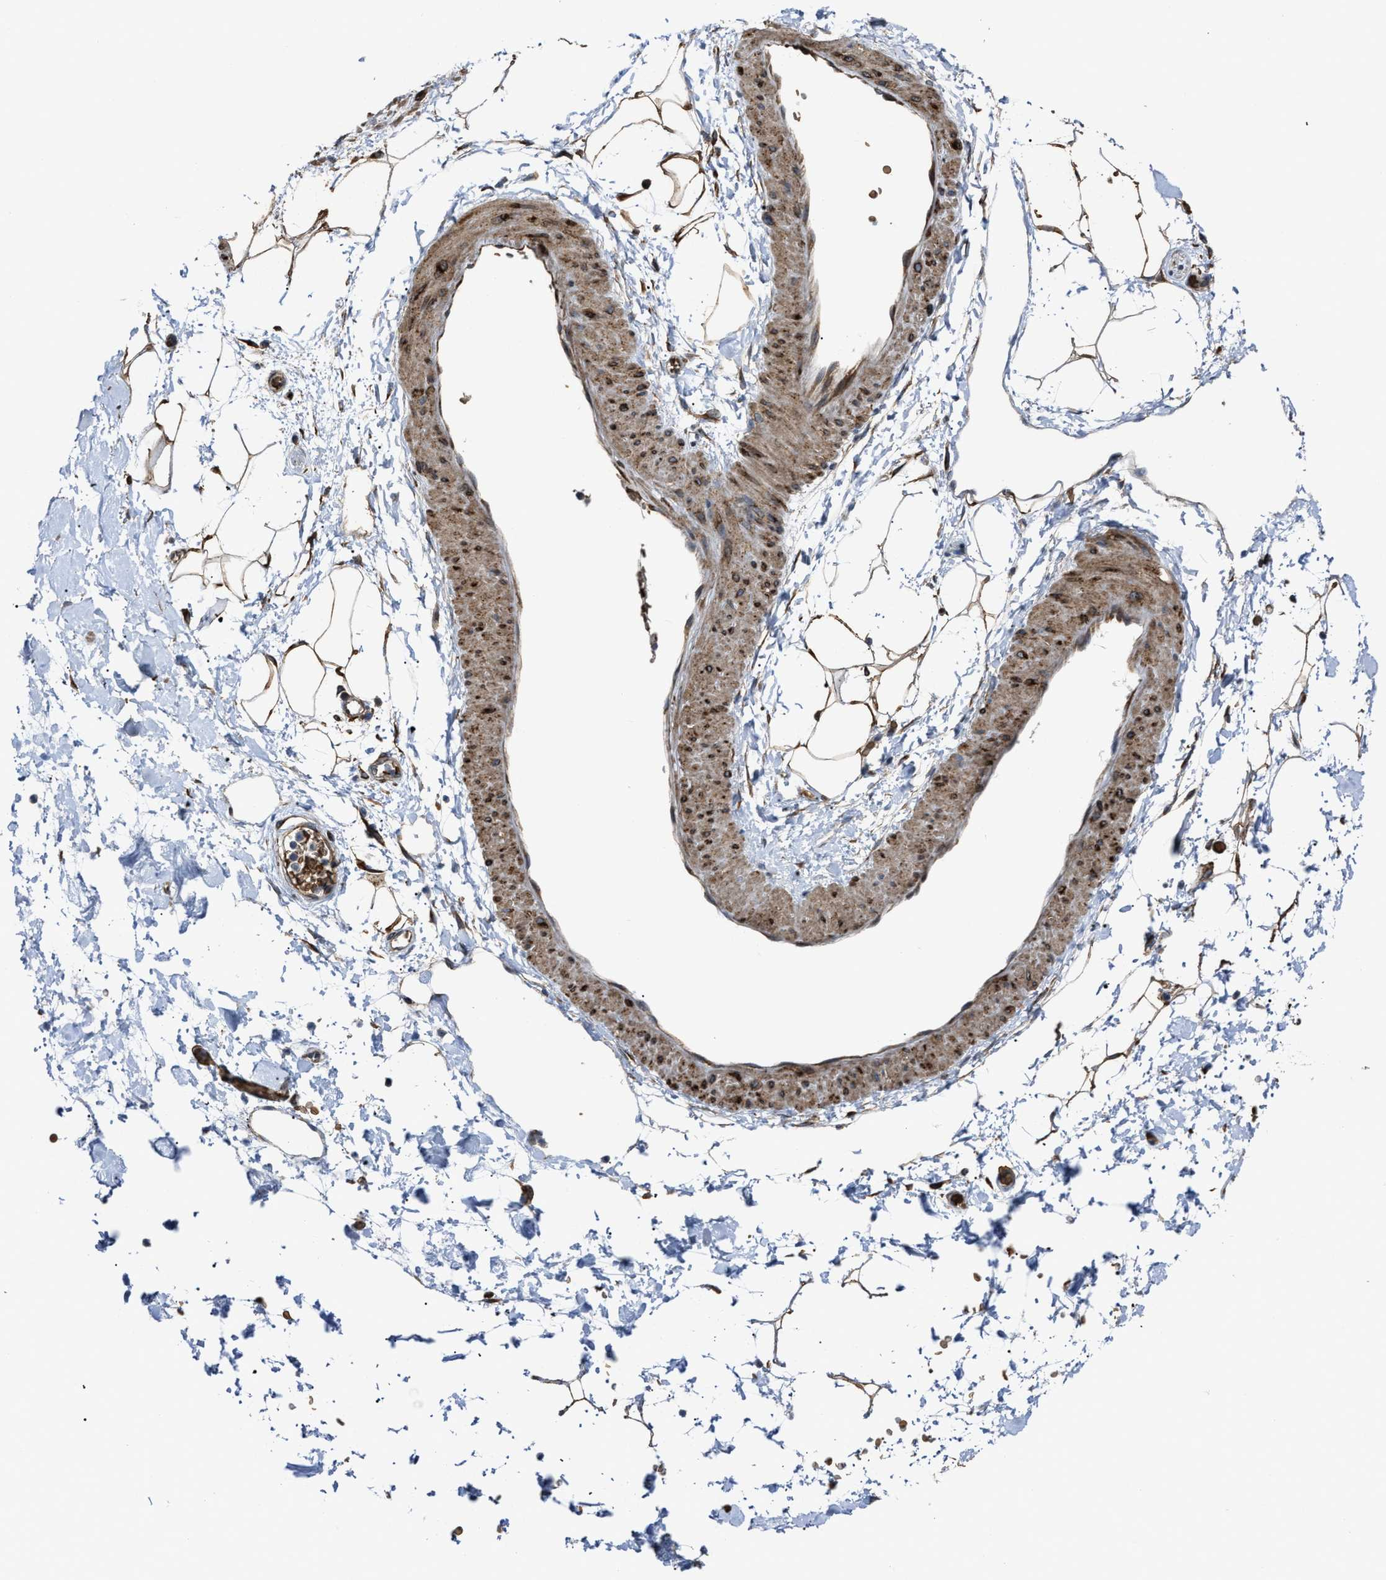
{"staining": {"intensity": "moderate", "quantity": ">75%", "location": "cytoplasmic/membranous"}, "tissue": "adipose tissue", "cell_type": "Adipocytes", "image_type": "normal", "snomed": [{"axis": "morphology", "description": "Normal tissue, NOS"}, {"axis": "topography", "description": "Soft tissue"}], "caption": "The photomicrograph exhibits immunohistochemical staining of benign adipose tissue. There is moderate cytoplasmic/membranous staining is present in about >75% of adipocytes.", "gene": "SELENOM", "patient": {"sex": "male", "age": 72}}